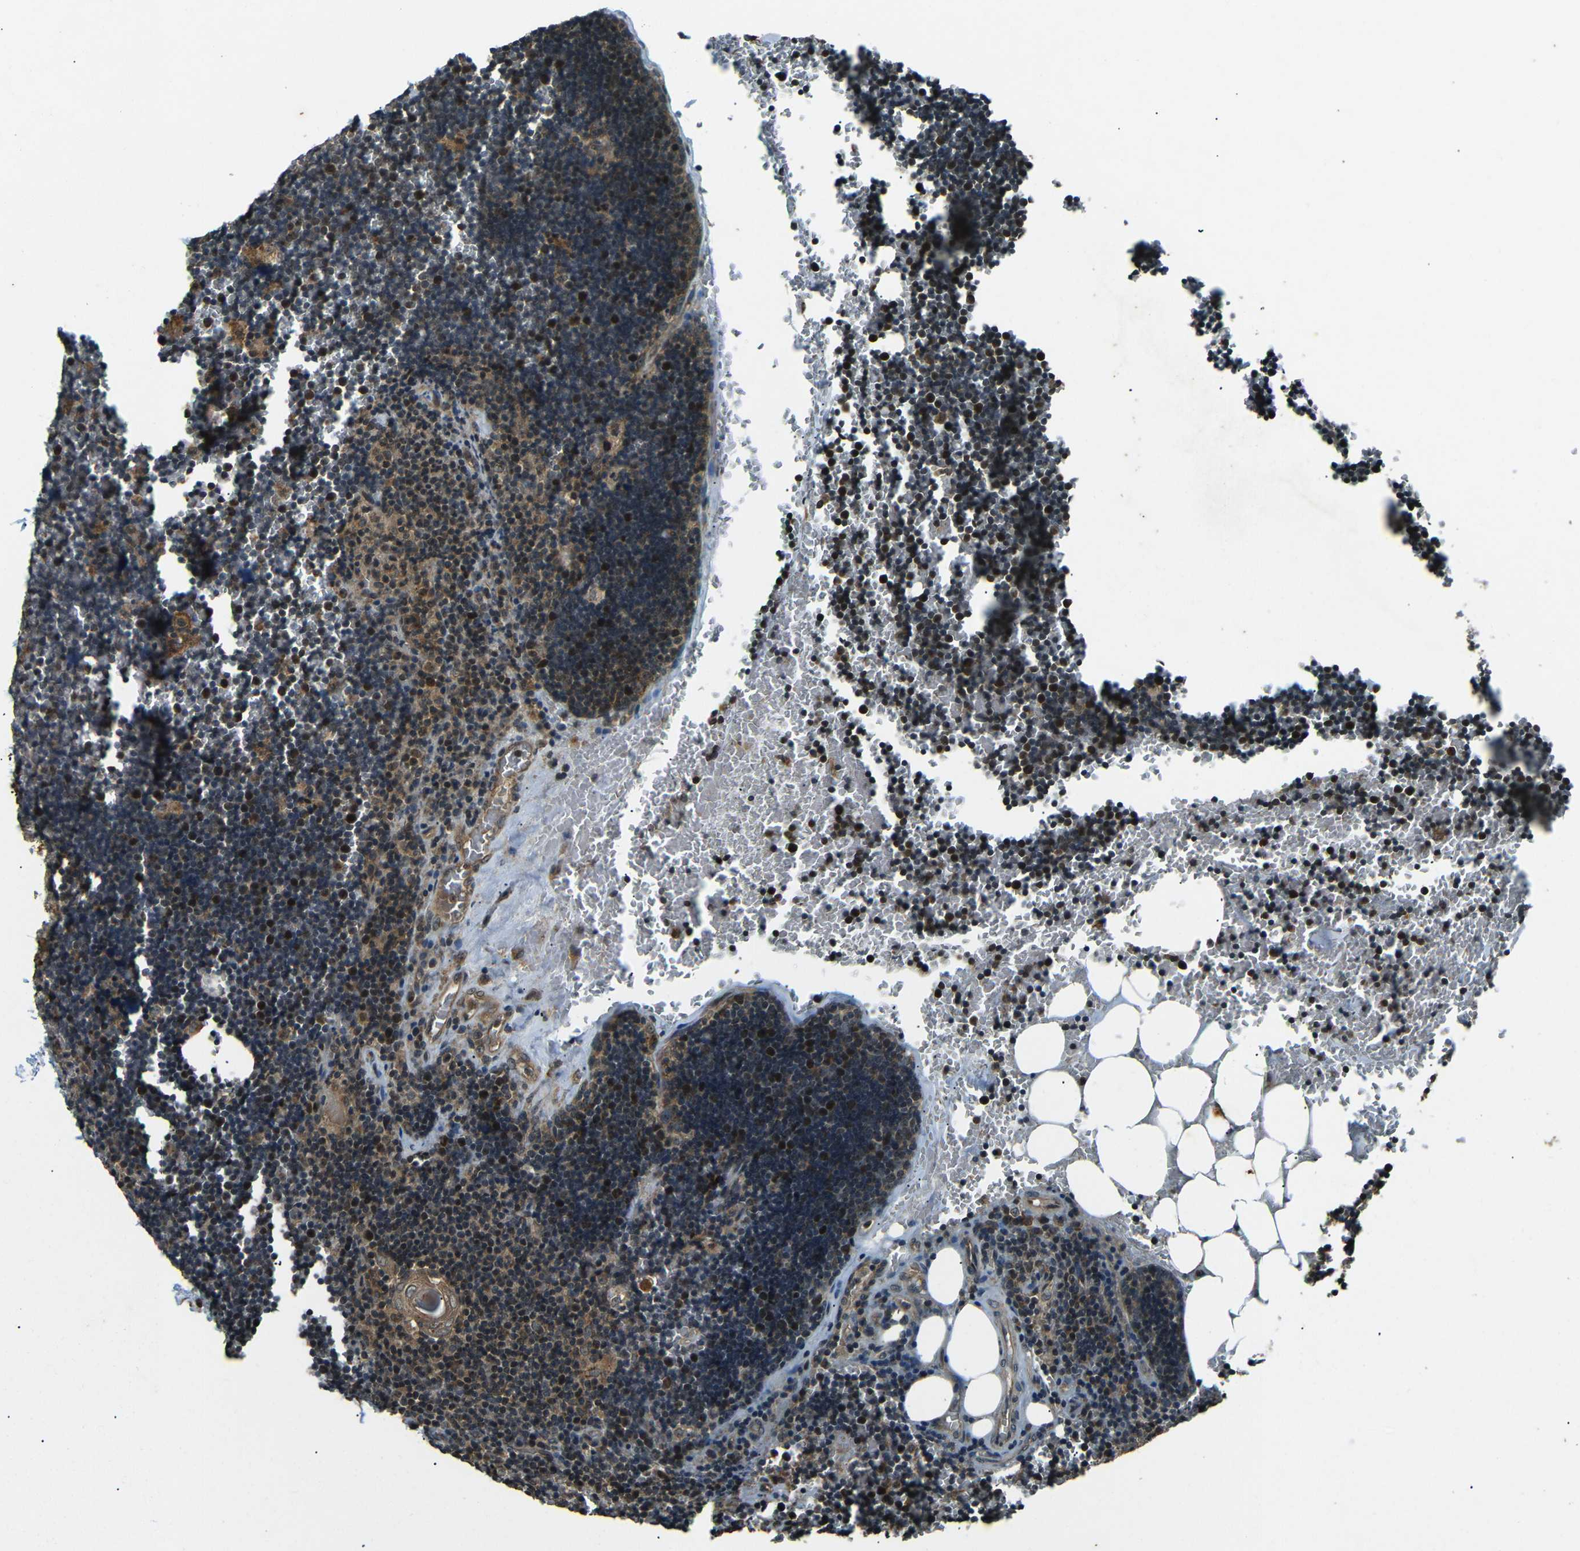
{"staining": {"intensity": "moderate", "quantity": ">75%", "location": "cytoplasmic/membranous,nuclear"}, "tissue": "lymph node", "cell_type": "Germinal center cells", "image_type": "normal", "snomed": [{"axis": "morphology", "description": "Normal tissue, NOS"}, {"axis": "topography", "description": "Lymph node"}], "caption": "A brown stain labels moderate cytoplasmic/membranous,nuclear positivity of a protein in germinal center cells of unremarkable human lymph node. (DAB = brown stain, brightfield microscopy at high magnification).", "gene": "PLK2", "patient": {"sex": "male", "age": 33}}